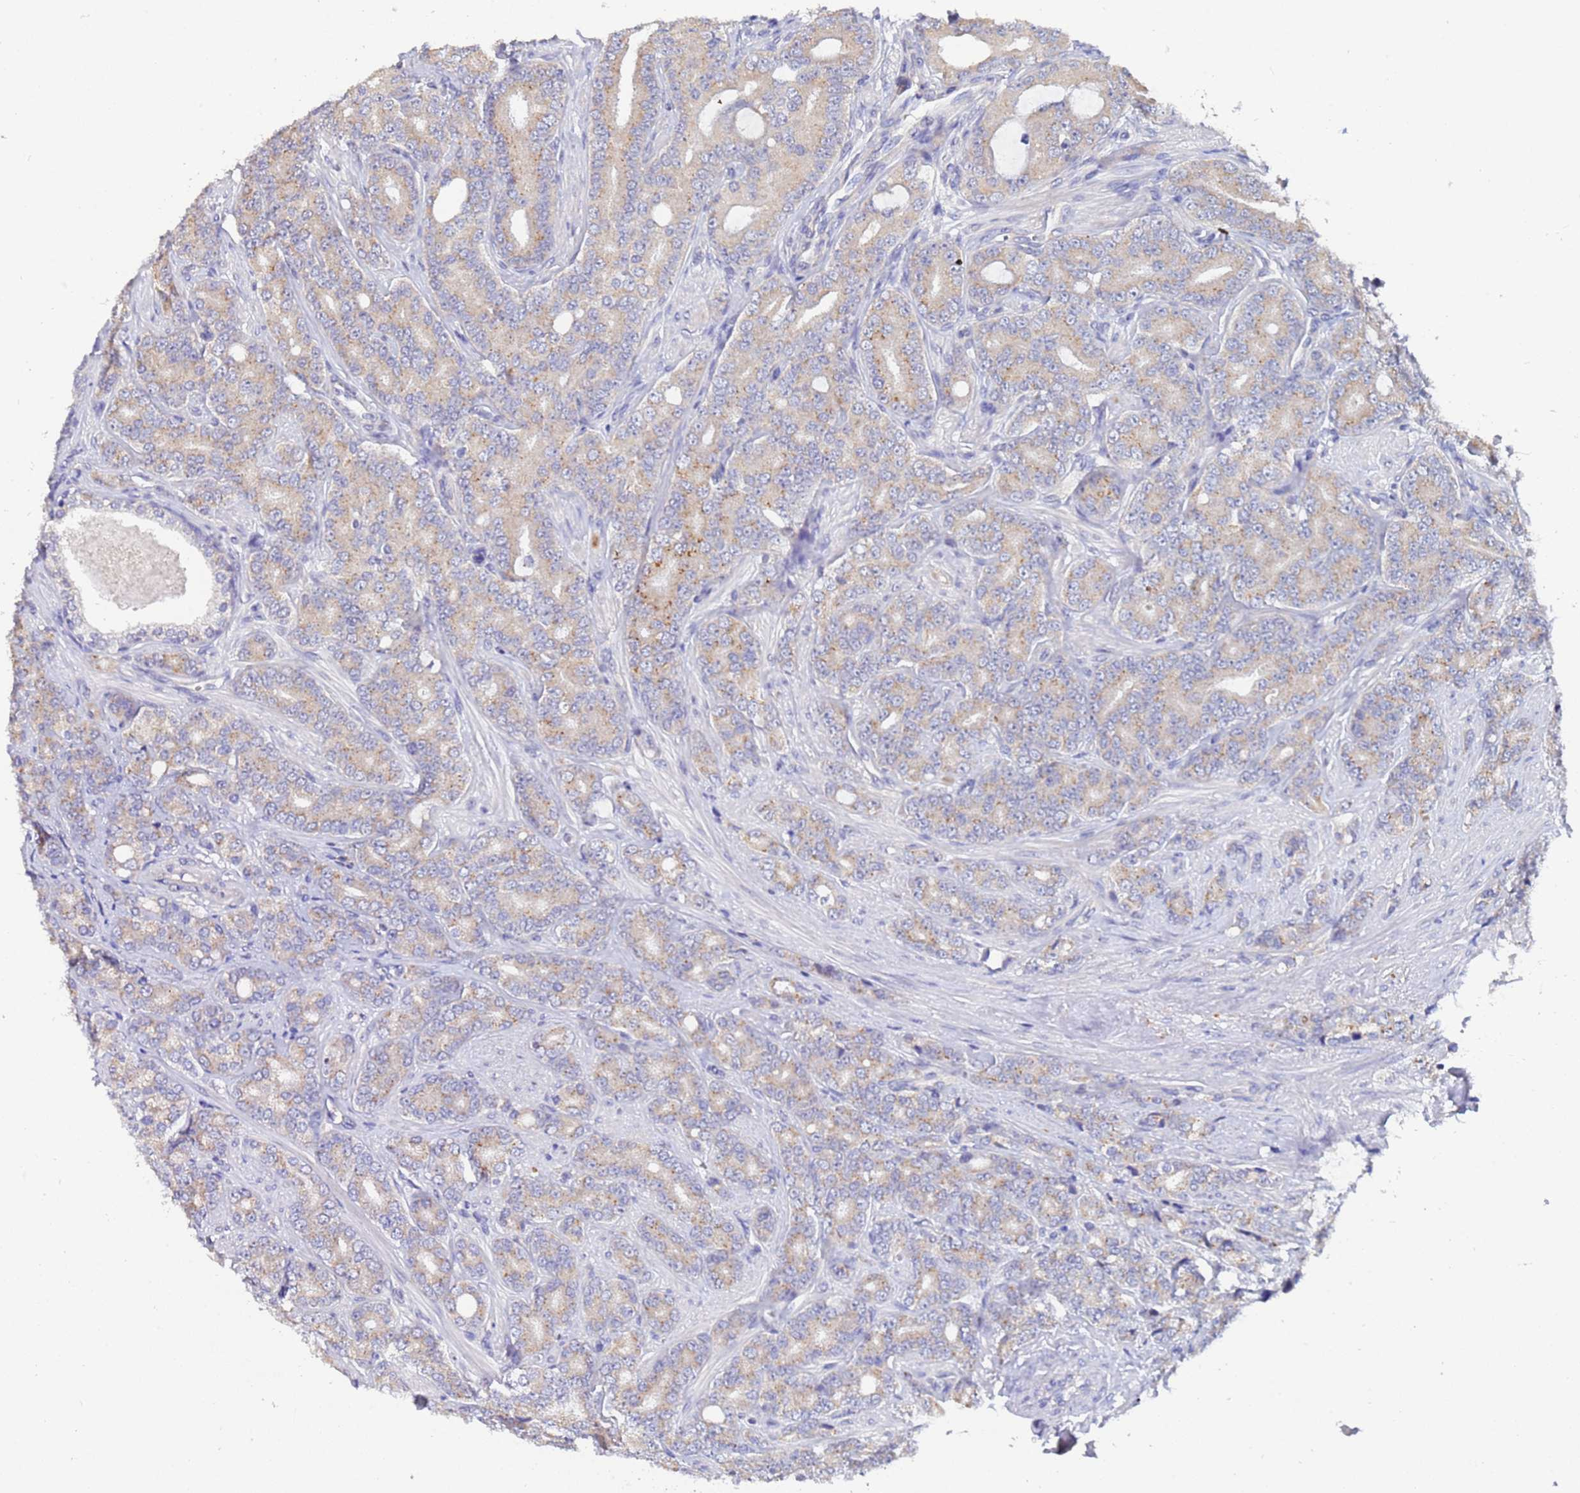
{"staining": {"intensity": "moderate", "quantity": "25%-75%", "location": "cytoplasmic/membranous"}, "tissue": "prostate cancer", "cell_type": "Tumor cells", "image_type": "cancer", "snomed": [{"axis": "morphology", "description": "Adenocarcinoma, High grade"}, {"axis": "topography", "description": "Prostate"}], "caption": "This histopathology image demonstrates IHC staining of prostate cancer (high-grade adenocarcinoma), with medium moderate cytoplasmic/membranous expression in about 25%-75% of tumor cells.", "gene": "IHO1", "patient": {"sex": "male", "age": 62}}